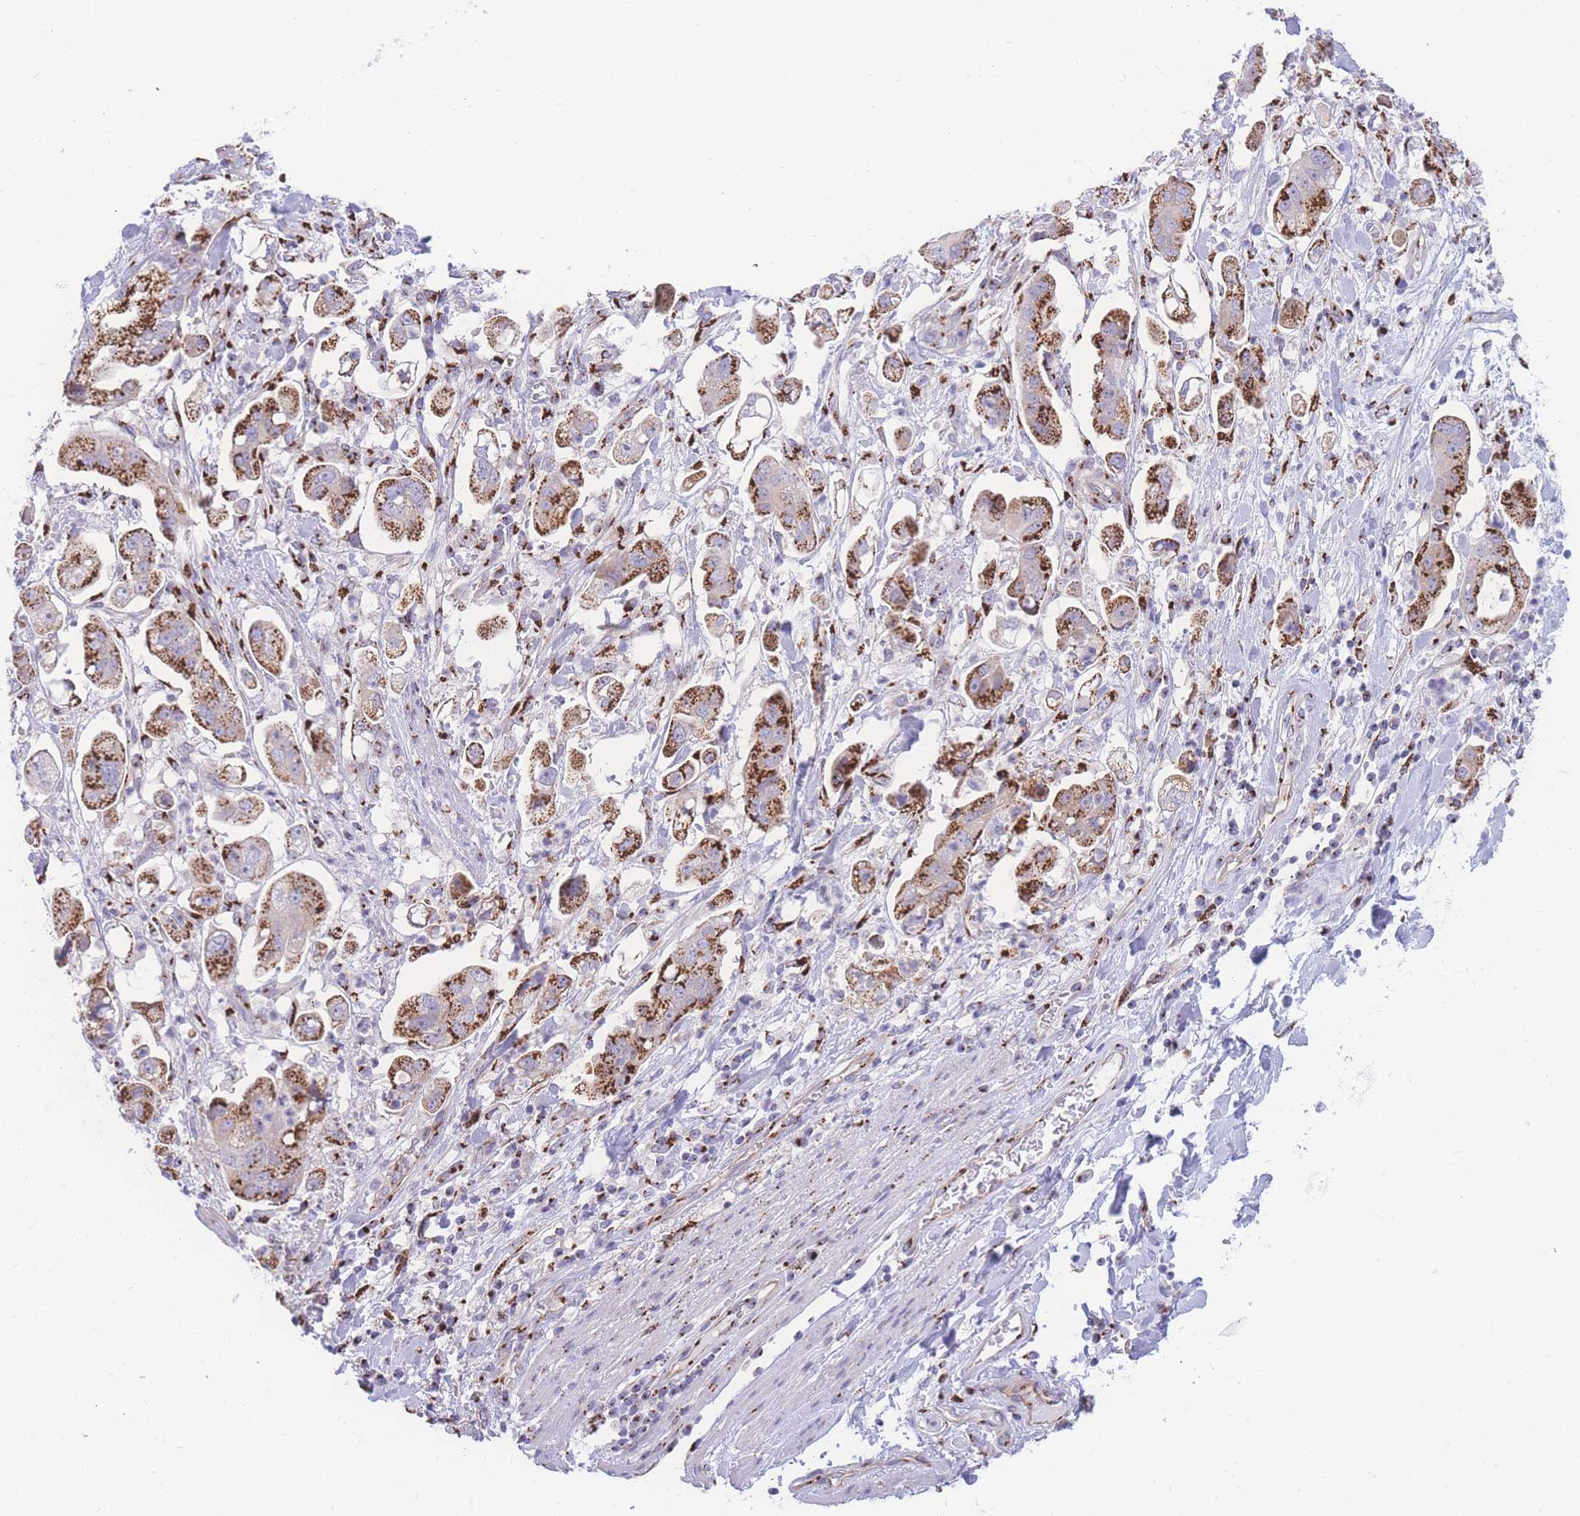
{"staining": {"intensity": "strong", "quantity": ">75%", "location": "cytoplasmic/membranous"}, "tissue": "stomach cancer", "cell_type": "Tumor cells", "image_type": "cancer", "snomed": [{"axis": "morphology", "description": "Adenocarcinoma, NOS"}, {"axis": "topography", "description": "Stomach"}], "caption": "DAB (3,3'-diaminobenzidine) immunohistochemical staining of human adenocarcinoma (stomach) reveals strong cytoplasmic/membranous protein expression in approximately >75% of tumor cells. (IHC, brightfield microscopy, high magnification).", "gene": "GOLM2", "patient": {"sex": "male", "age": 62}}